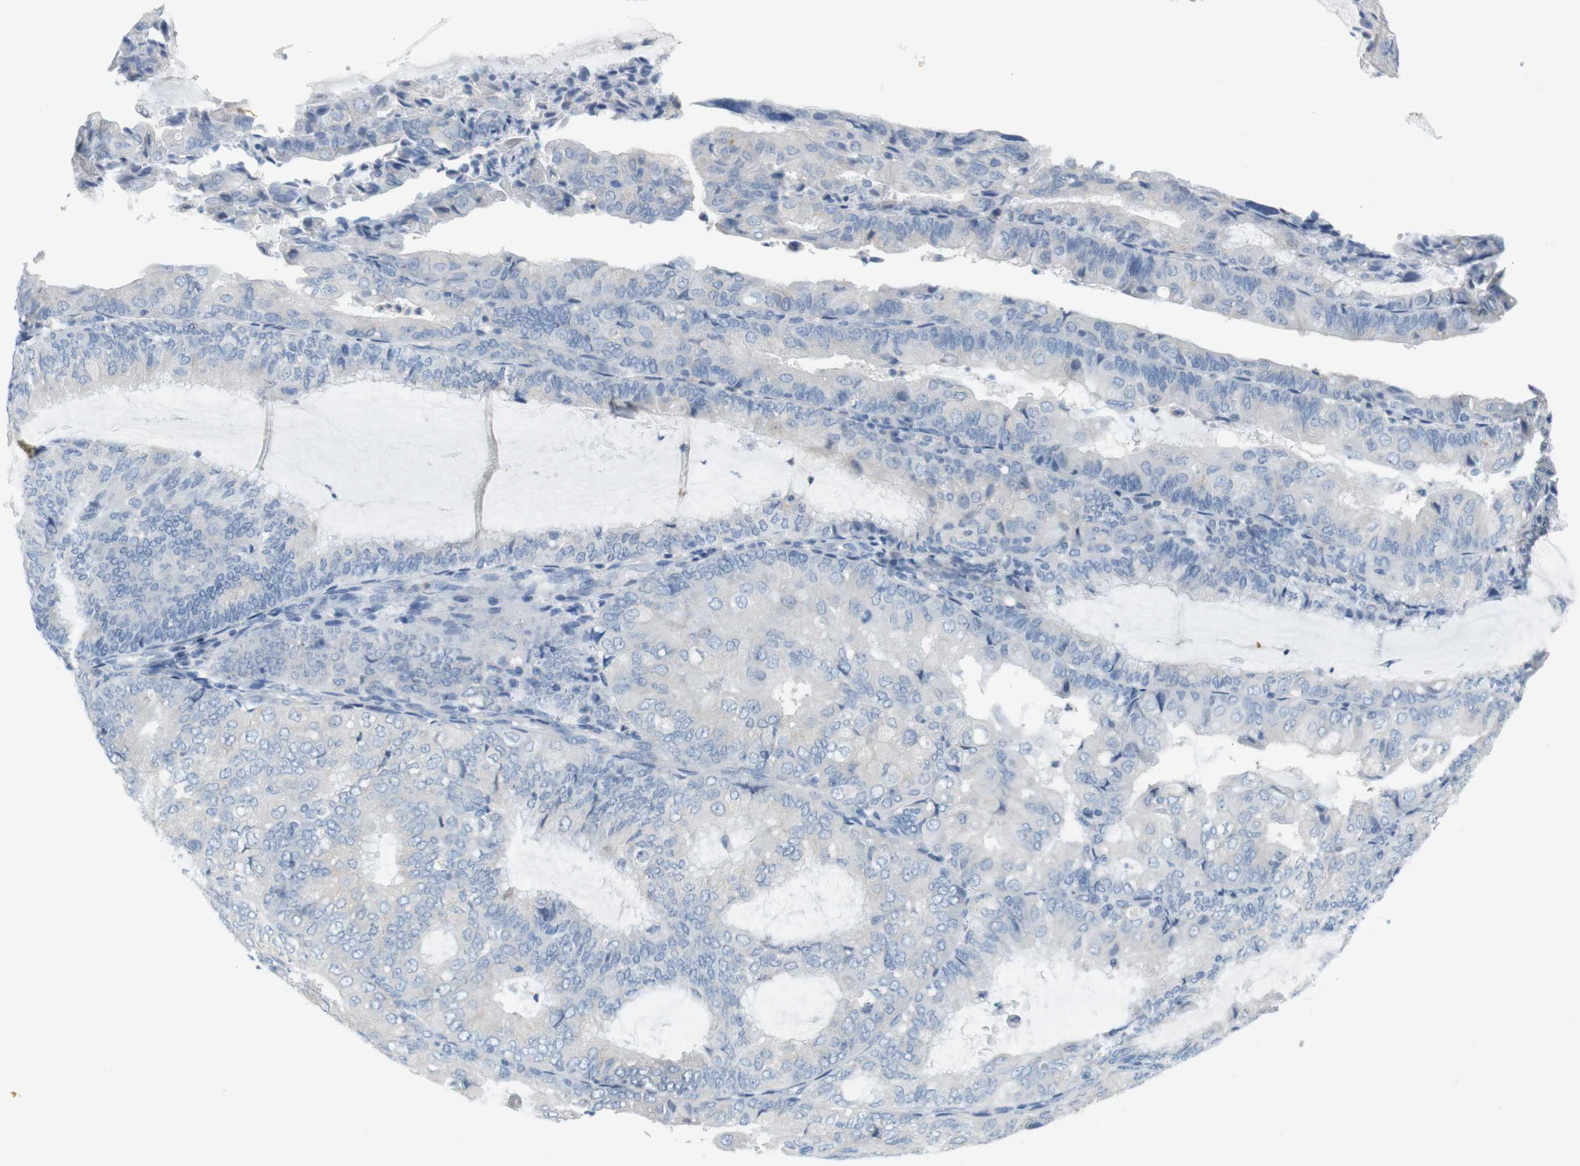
{"staining": {"intensity": "negative", "quantity": "none", "location": "none"}, "tissue": "endometrial cancer", "cell_type": "Tumor cells", "image_type": "cancer", "snomed": [{"axis": "morphology", "description": "Adenocarcinoma, NOS"}, {"axis": "topography", "description": "Endometrium"}], "caption": "This is an immunohistochemistry histopathology image of human endometrial cancer (adenocarcinoma). There is no expression in tumor cells.", "gene": "LRRK2", "patient": {"sex": "female", "age": 81}}